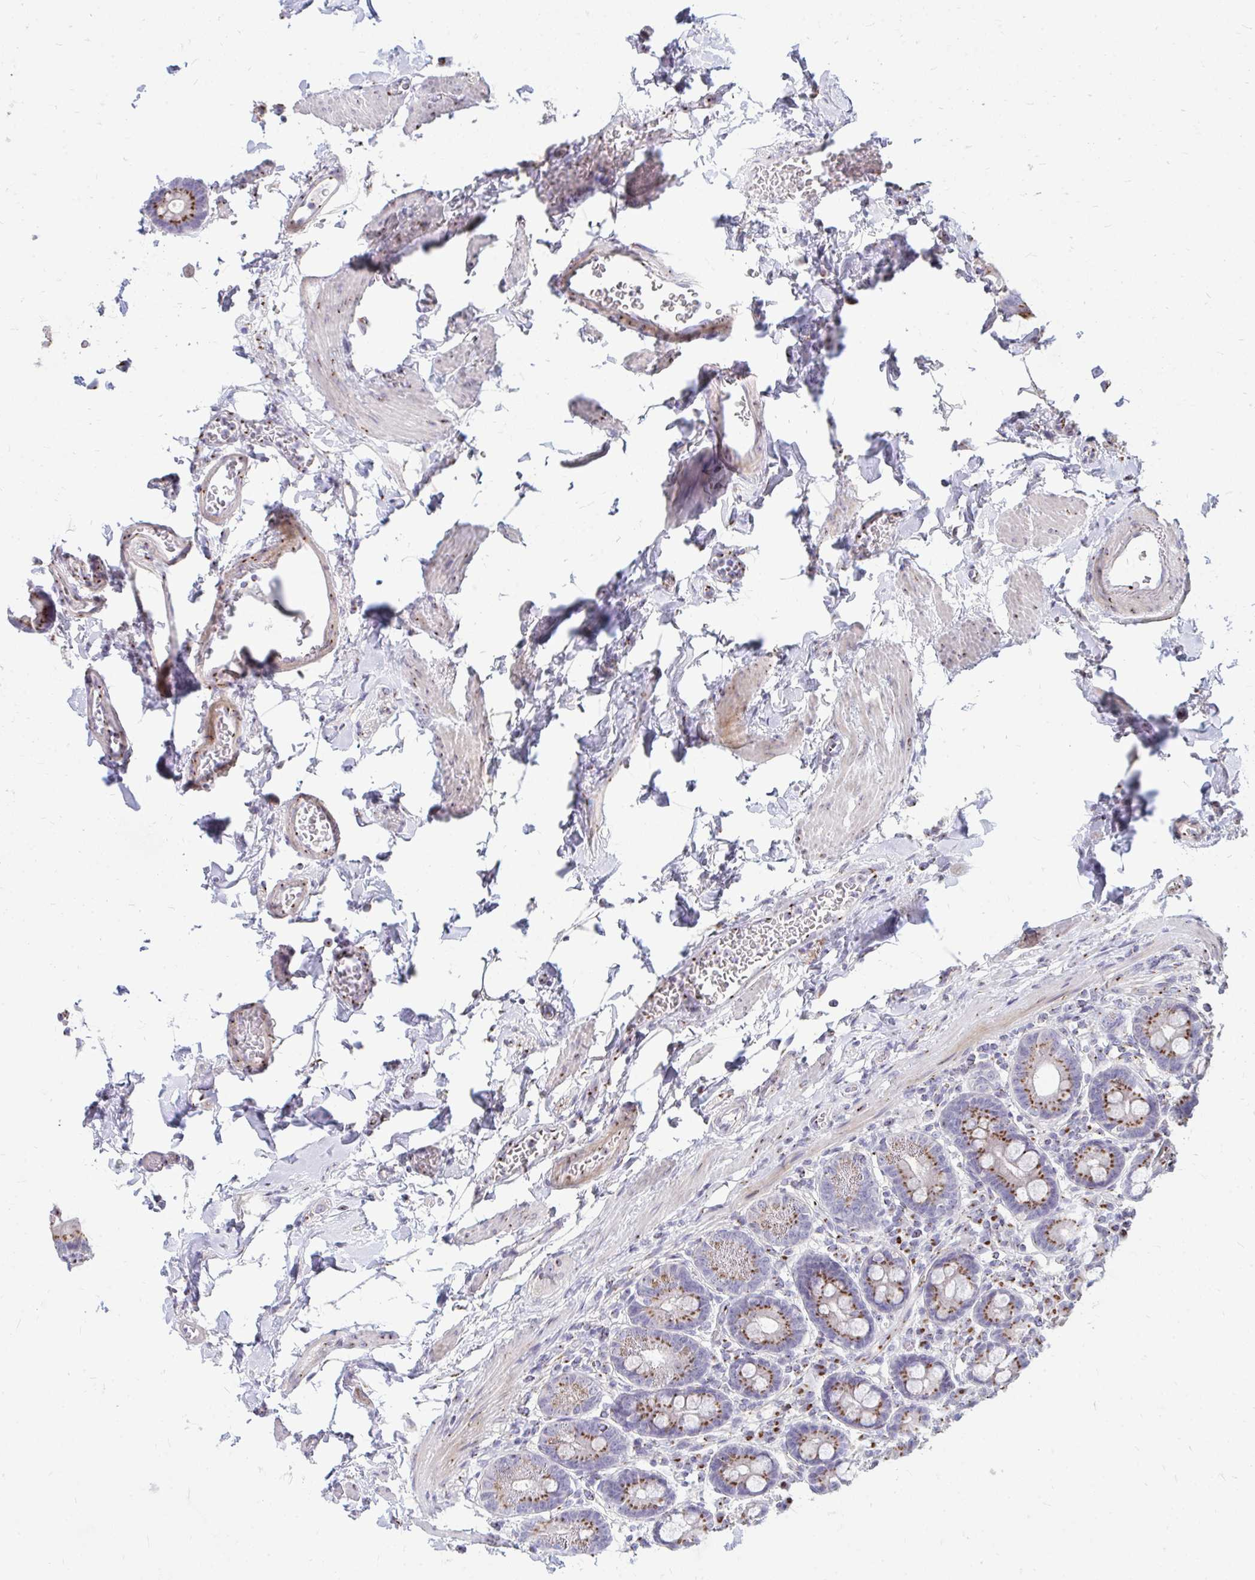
{"staining": {"intensity": "strong", "quantity": ">75%", "location": "cytoplasmic/membranous"}, "tissue": "duodenum", "cell_type": "Glandular cells", "image_type": "normal", "snomed": [{"axis": "morphology", "description": "Normal tissue, NOS"}, {"axis": "topography", "description": "Pancreas"}, {"axis": "topography", "description": "Duodenum"}], "caption": "Immunohistochemistry of unremarkable duodenum shows high levels of strong cytoplasmic/membranous staining in about >75% of glandular cells.", "gene": "RAB6A", "patient": {"sex": "male", "age": 59}}